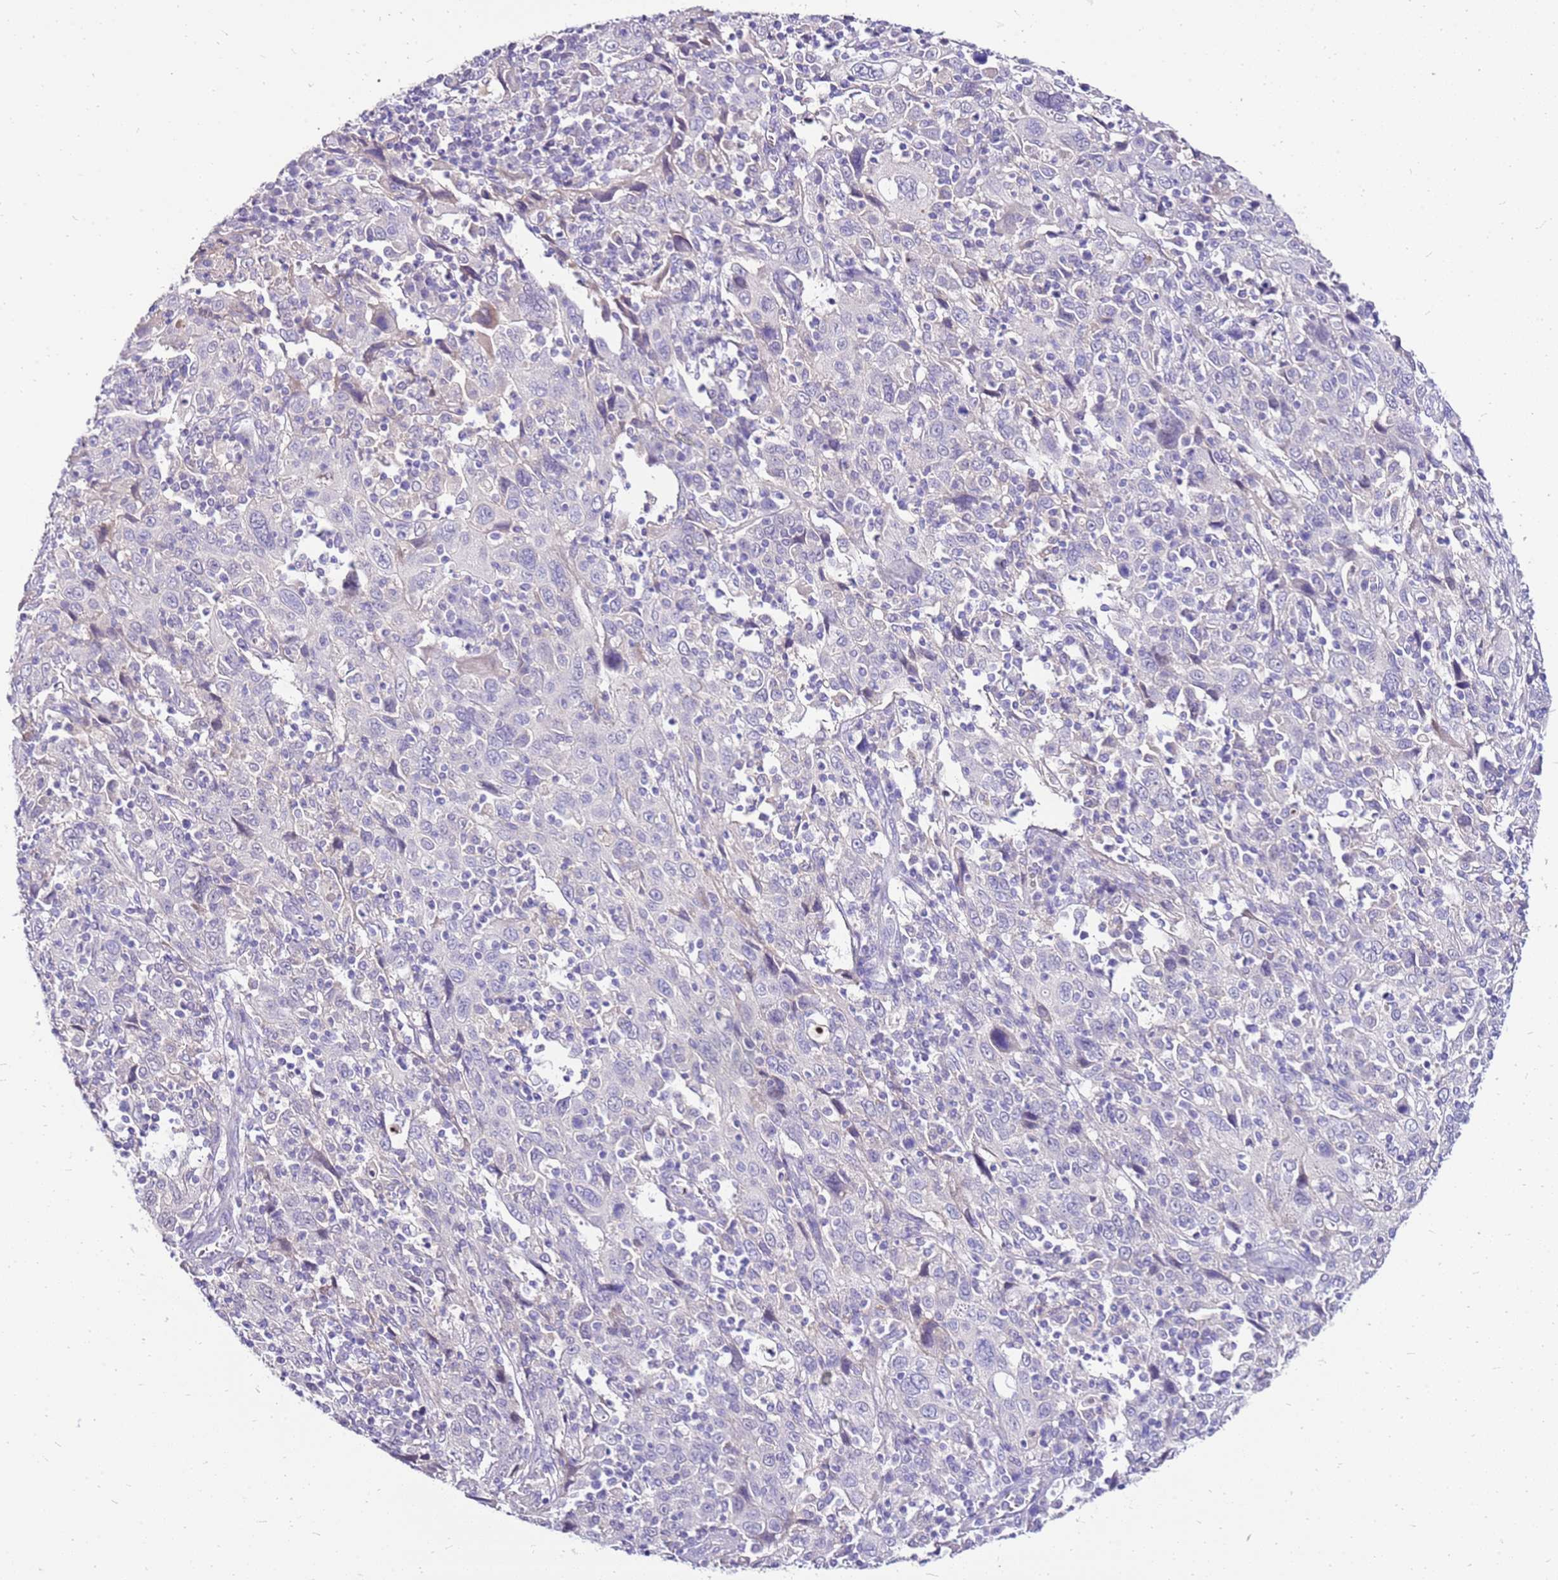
{"staining": {"intensity": "negative", "quantity": "none", "location": "none"}, "tissue": "cervical cancer", "cell_type": "Tumor cells", "image_type": "cancer", "snomed": [{"axis": "morphology", "description": "Squamous cell carcinoma, NOS"}, {"axis": "topography", "description": "Cervix"}], "caption": "This is an IHC image of squamous cell carcinoma (cervical). There is no positivity in tumor cells.", "gene": "DCDC2B", "patient": {"sex": "female", "age": 46}}